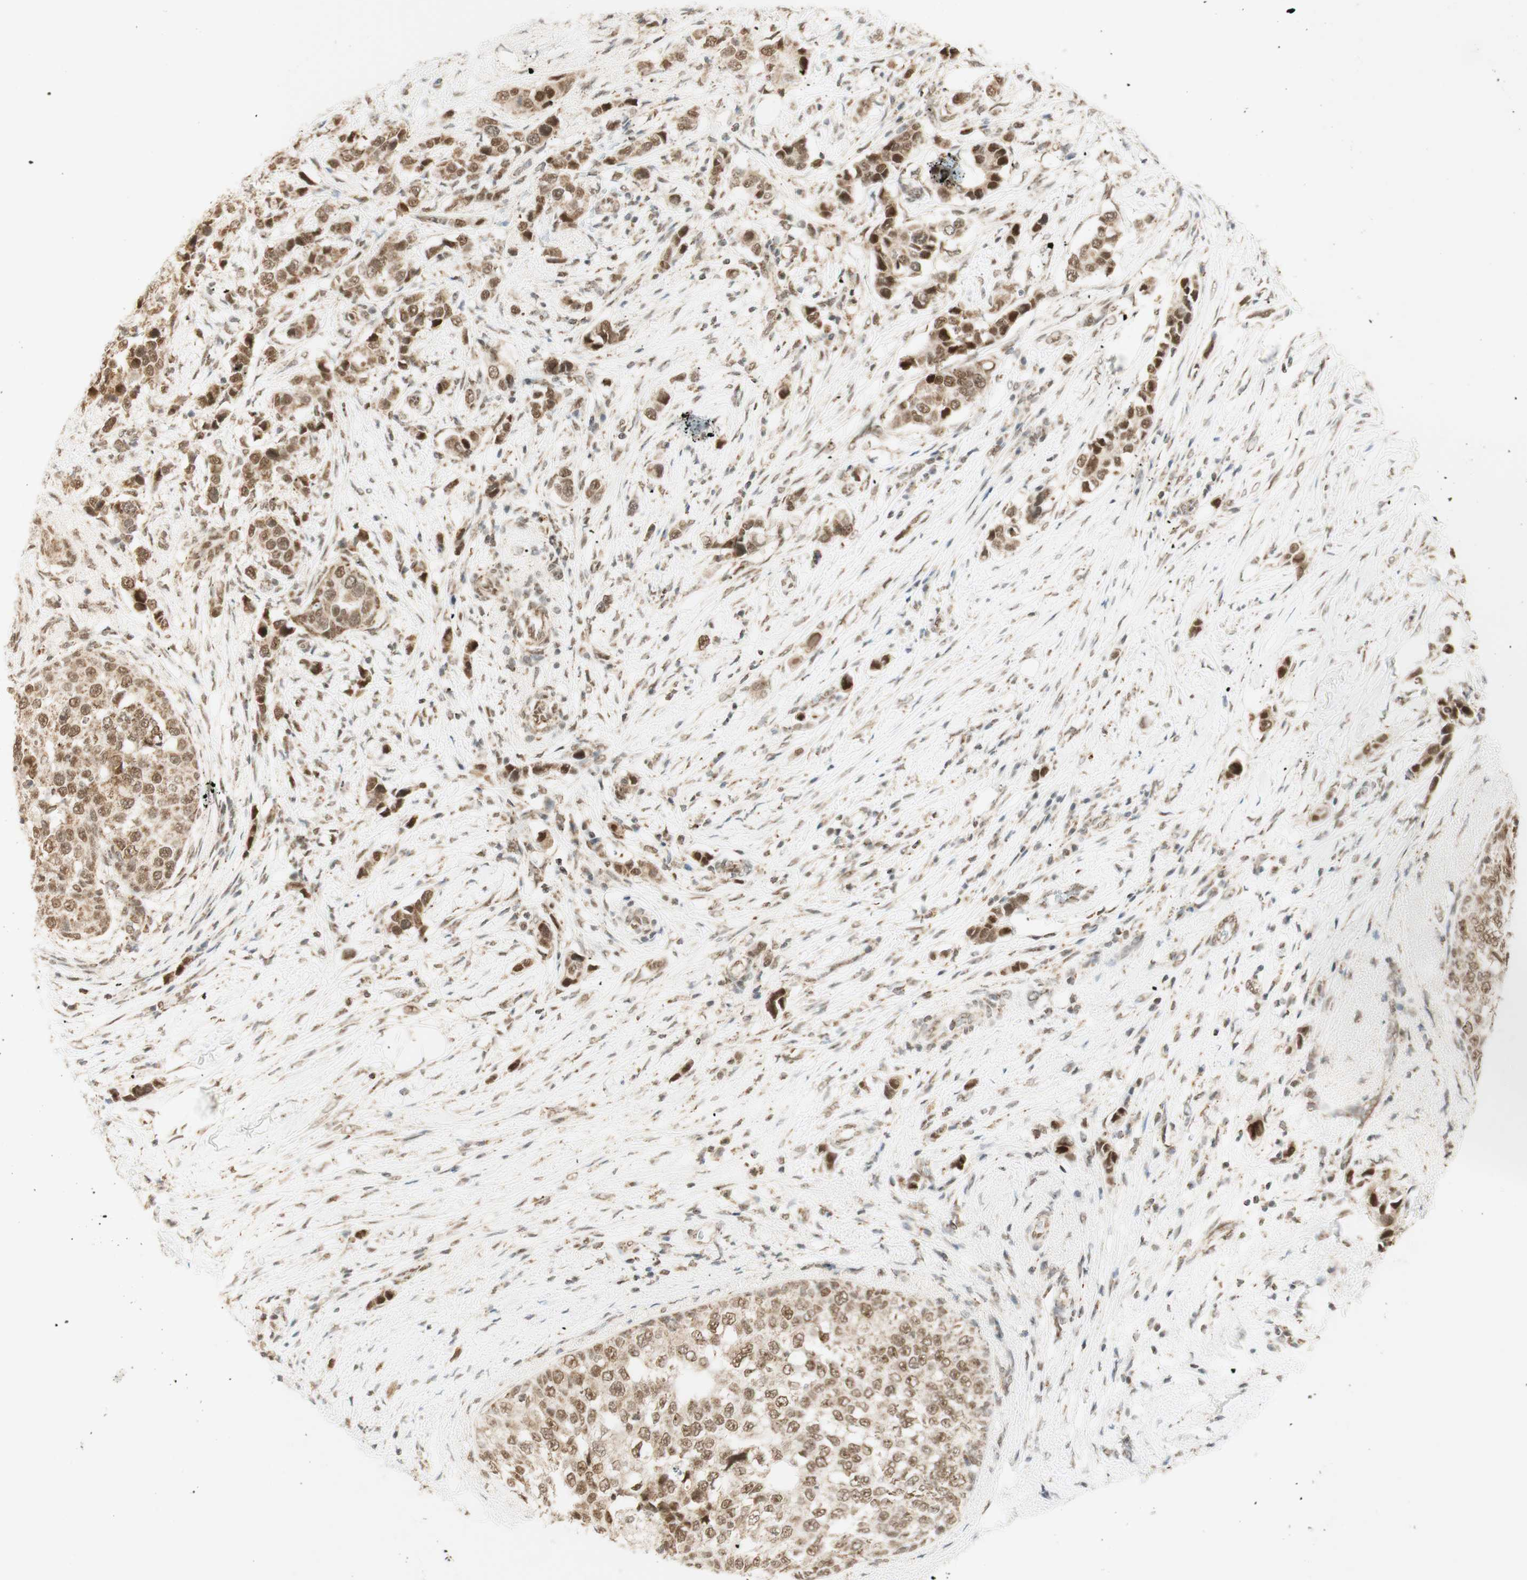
{"staining": {"intensity": "moderate", "quantity": ">75%", "location": "nuclear"}, "tissue": "breast cancer", "cell_type": "Tumor cells", "image_type": "cancer", "snomed": [{"axis": "morphology", "description": "Normal tissue, NOS"}, {"axis": "morphology", "description": "Duct carcinoma"}, {"axis": "topography", "description": "Breast"}], "caption": "The histopathology image shows staining of breast cancer, revealing moderate nuclear protein staining (brown color) within tumor cells. (brown staining indicates protein expression, while blue staining denotes nuclei).", "gene": "ZNF782", "patient": {"sex": "female", "age": 50}}